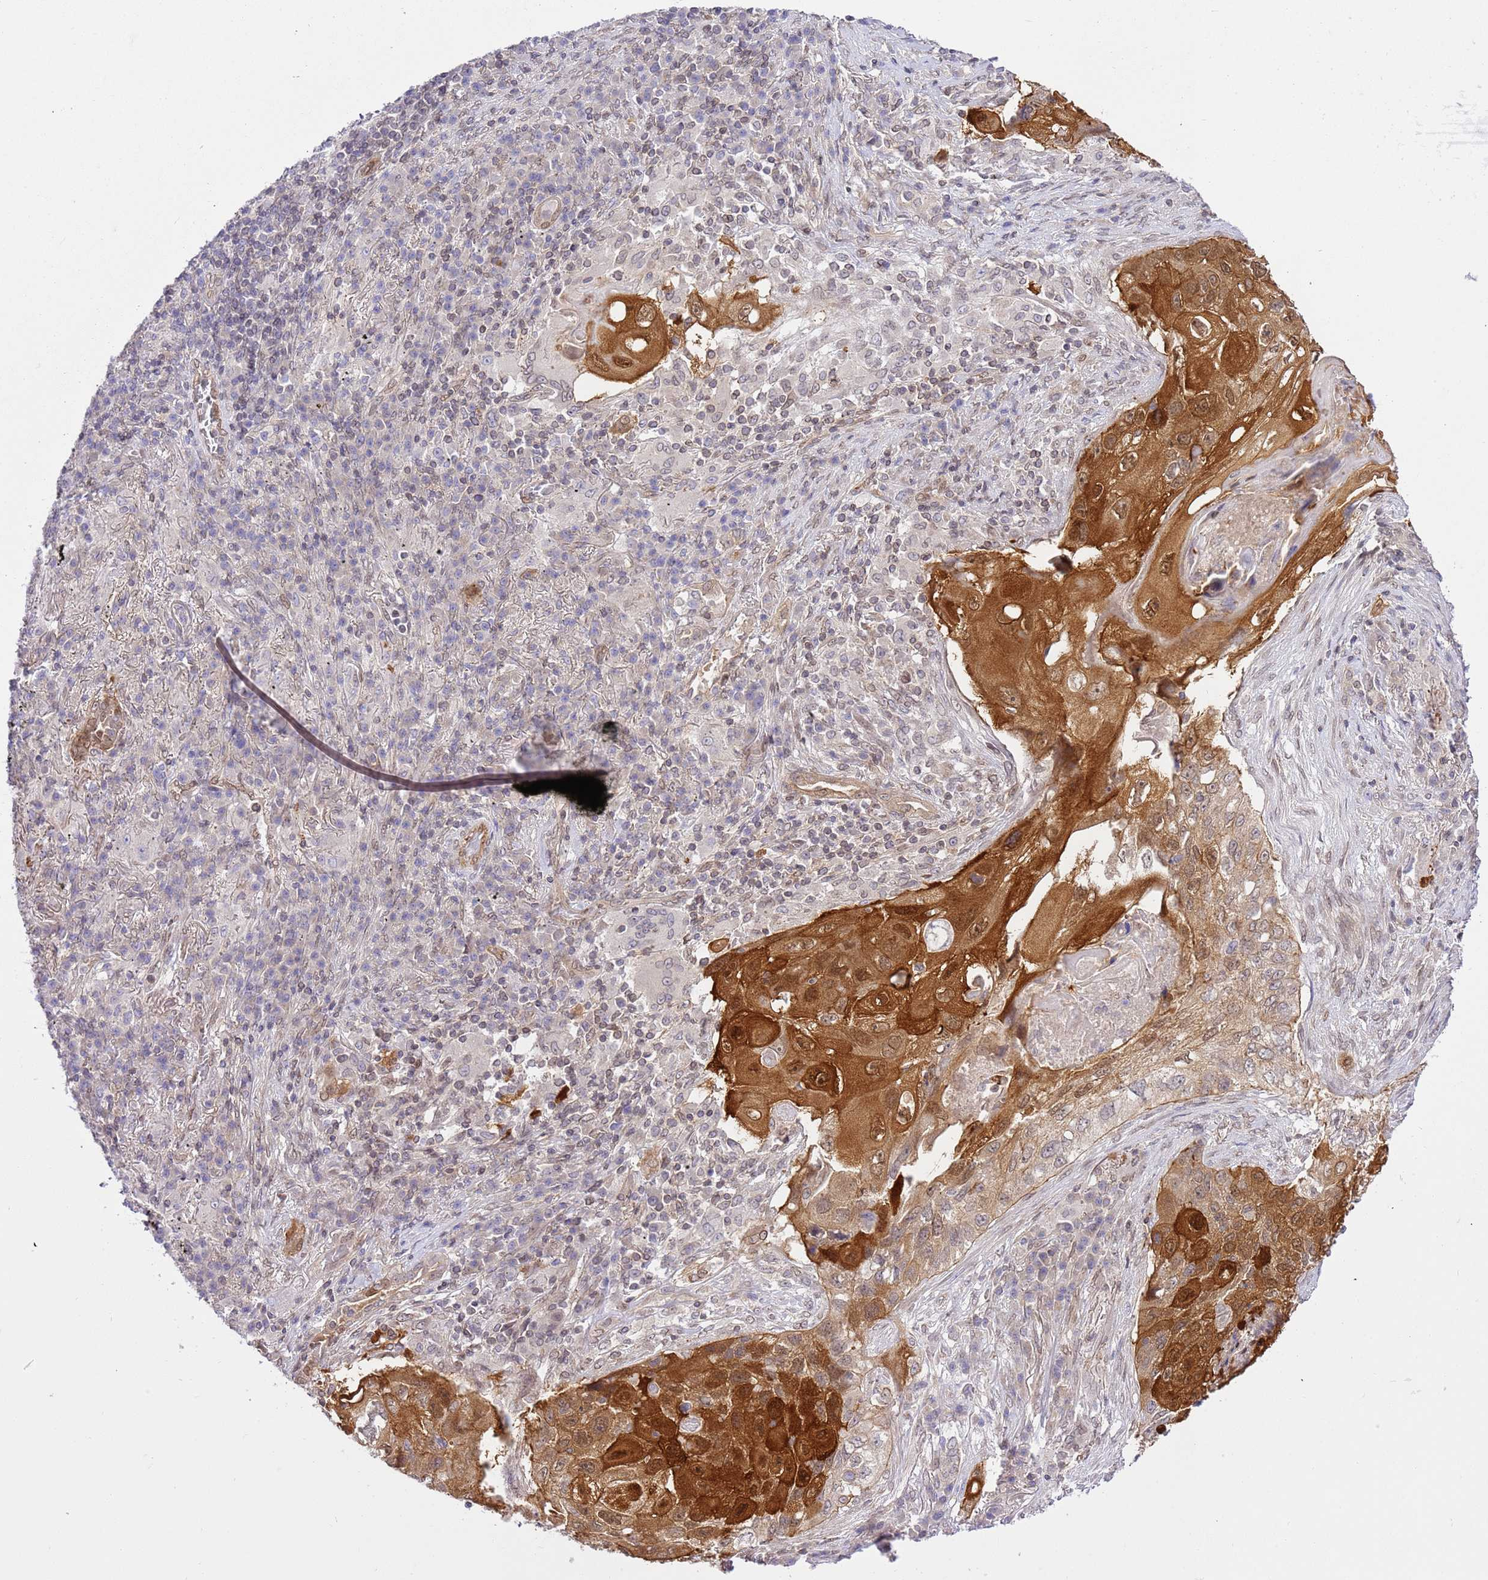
{"staining": {"intensity": "strong", "quantity": ">75%", "location": "cytoplasmic/membranous,nuclear"}, "tissue": "lung cancer", "cell_type": "Tumor cells", "image_type": "cancer", "snomed": [{"axis": "morphology", "description": "Squamous cell carcinoma, NOS"}, {"axis": "topography", "description": "Lung"}], "caption": "DAB immunohistochemical staining of lung cancer displays strong cytoplasmic/membranous and nuclear protein expression in approximately >75% of tumor cells. The protein is stained brown, and the nuclei are stained in blue (DAB (3,3'-diaminobenzidine) IHC with brightfield microscopy, high magnification).", "gene": "TRIM37", "patient": {"sex": "female", "age": 63}}